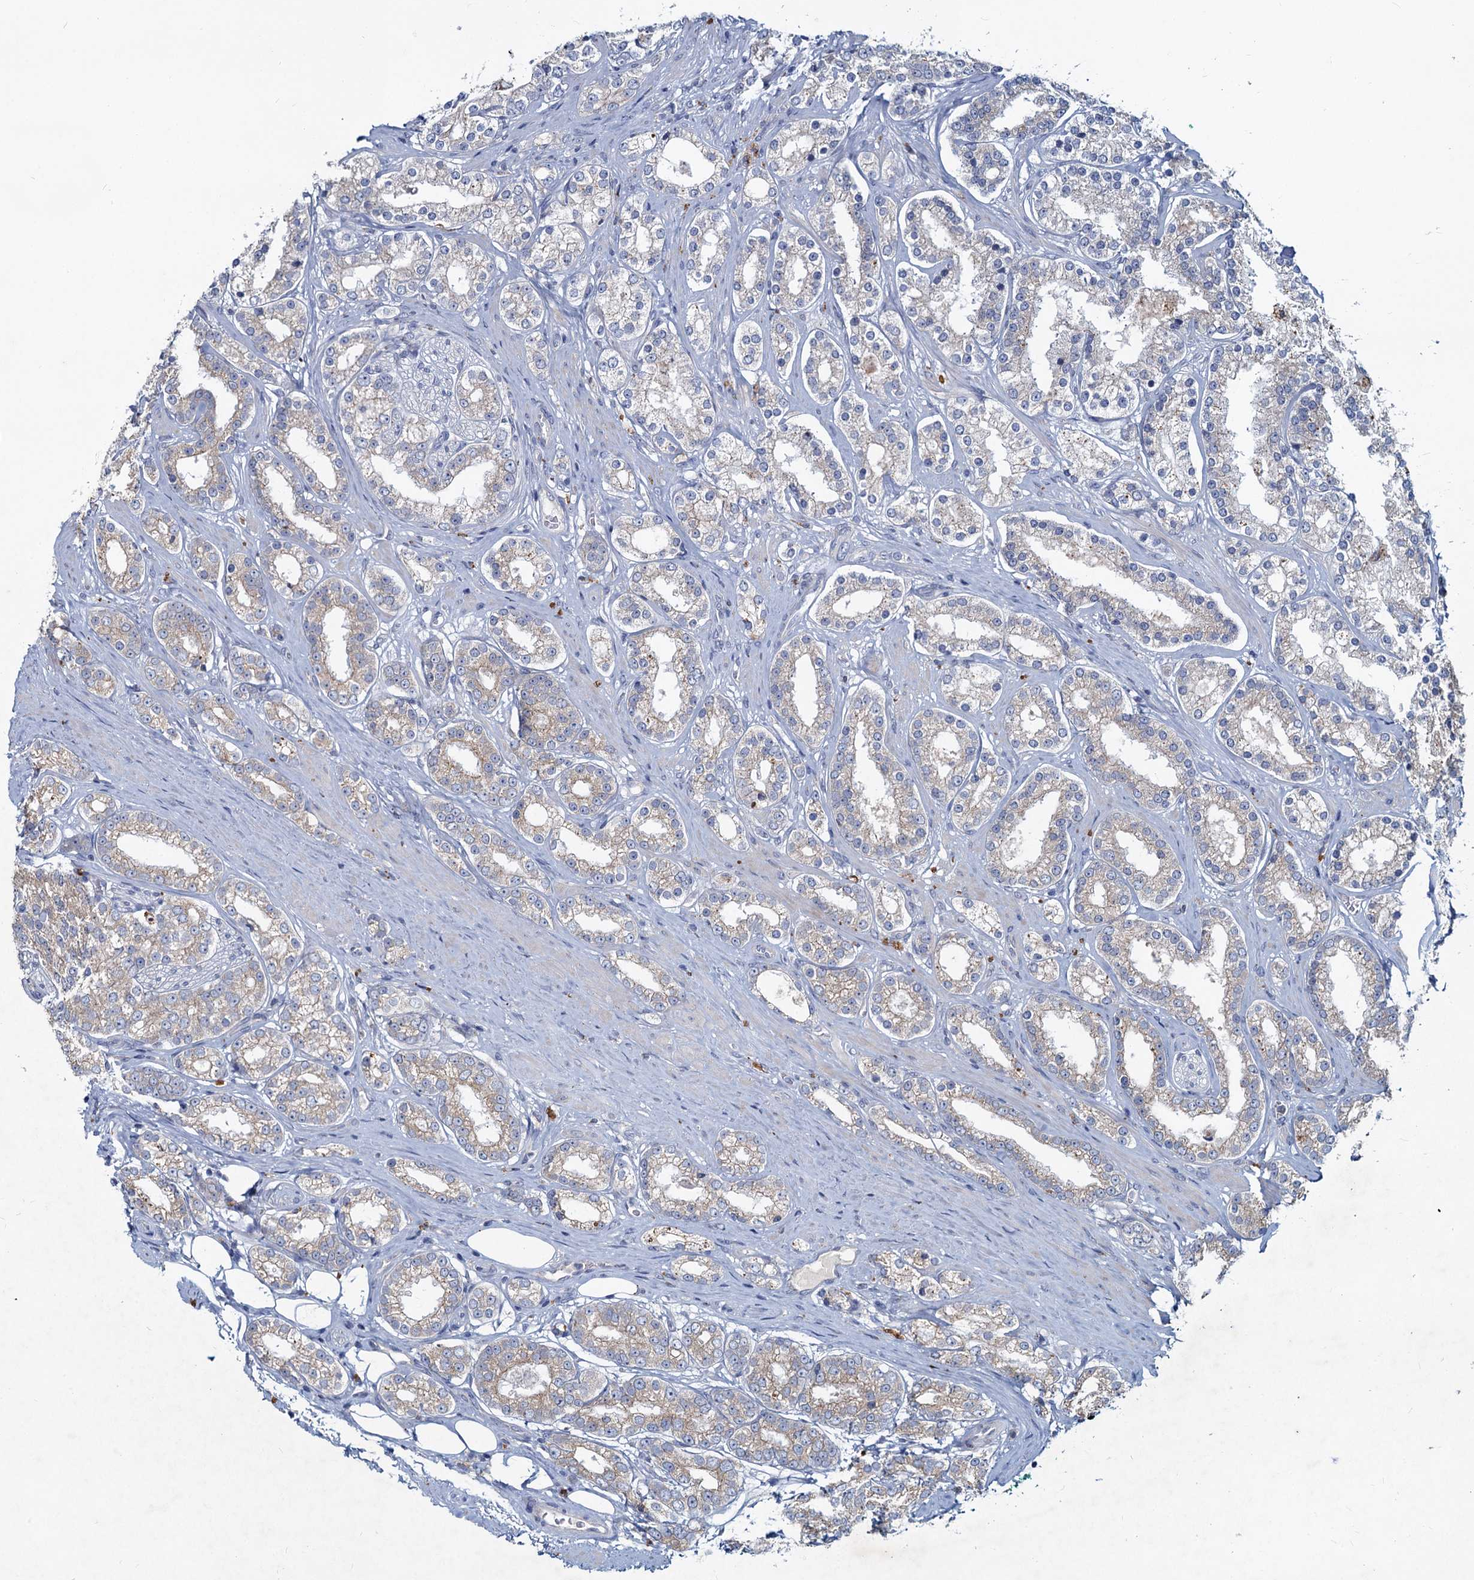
{"staining": {"intensity": "weak", "quantity": "<25%", "location": "cytoplasmic/membranous"}, "tissue": "prostate cancer", "cell_type": "Tumor cells", "image_type": "cancer", "snomed": [{"axis": "morphology", "description": "Normal tissue, NOS"}, {"axis": "morphology", "description": "Adenocarcinoma, High grade"}, {"axis": "topography", "description": "Prostate"}], "caption": "Tumor cells are negative for brown protein staining in adenocarcinoma (high-grade) (prostate).", "gene": "TMX2", "patient": {"sex": "male", "age": 83}}